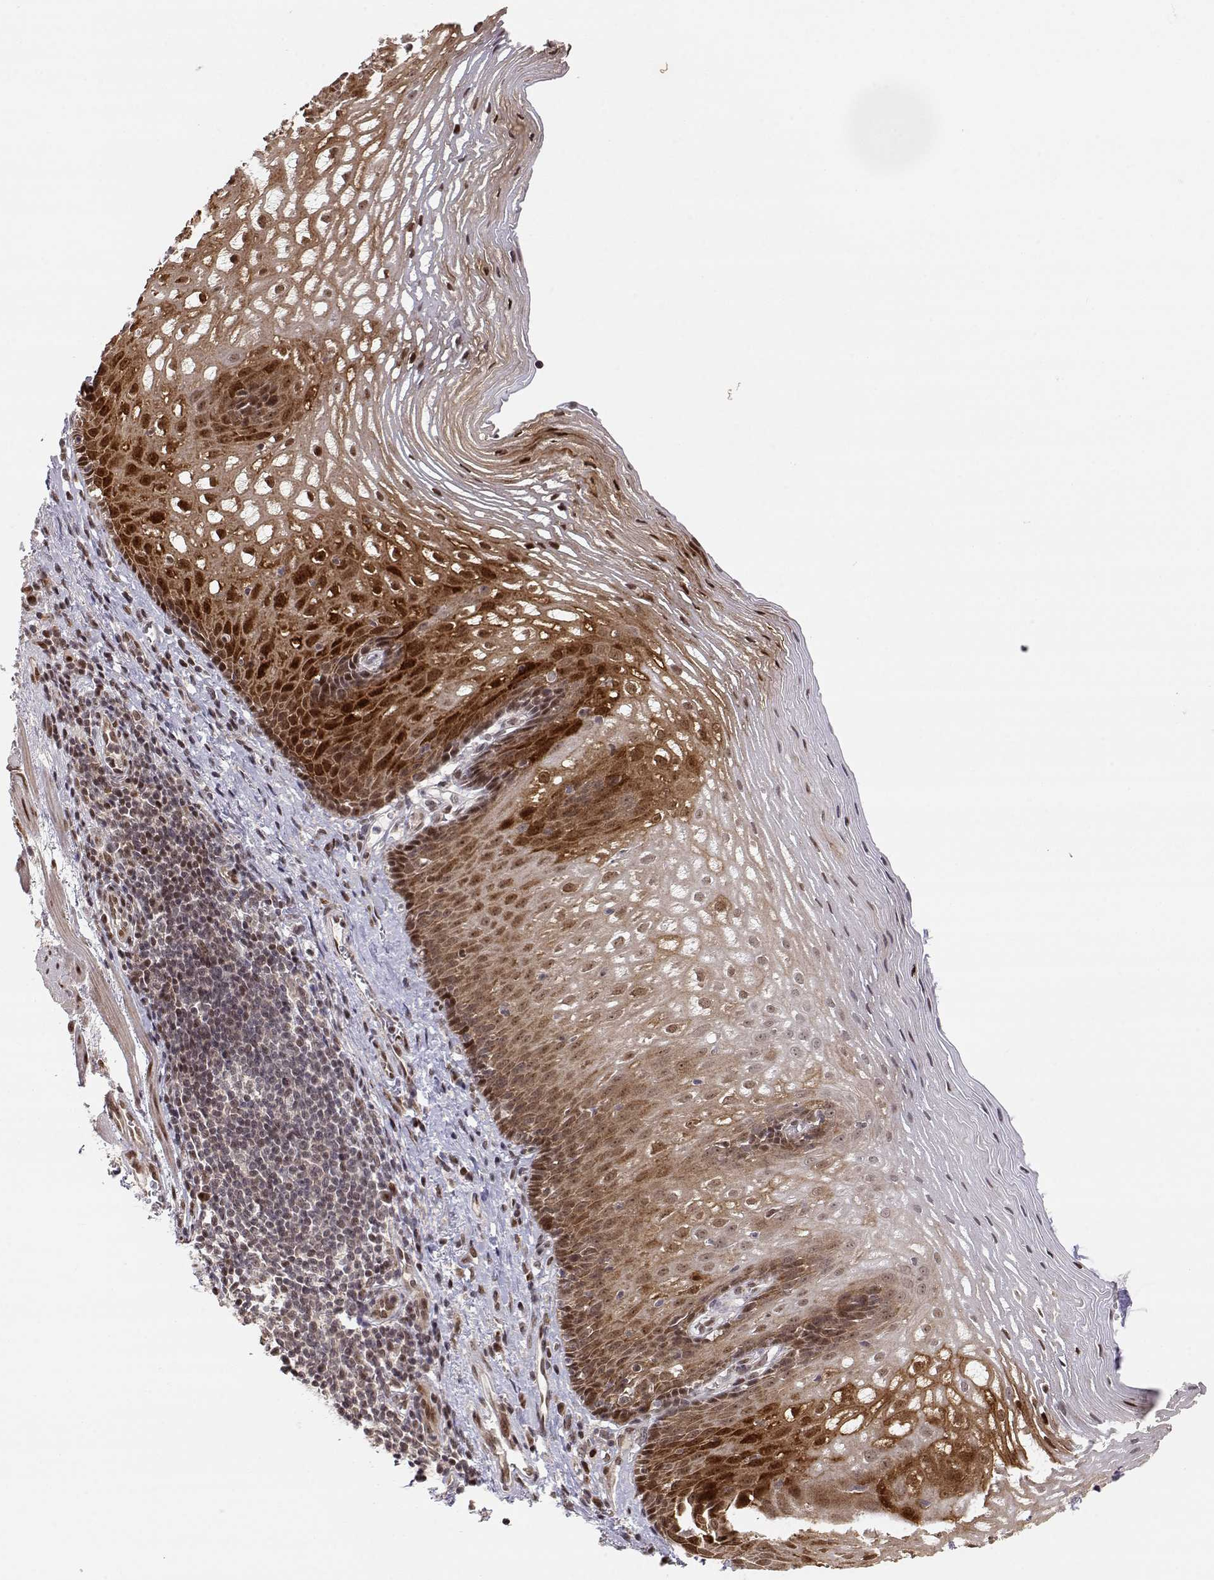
{"staining": {"intensity": "strong", "quantity": ">75%", "location": "cytoplasmic/membranous,nuclear"}, "tissue": "esophagus", "cell_type": "Squamous epithelial cells", "image_type": "normal", "snomed": [{"axis": "morphology", "description": "Normal tissue, NOS"}, {"axis": "topography", "description": "Esophagus"}], "caption": "Strong cytoplasmic/membranous,nuclear staining for a protein is seen in about >75% of squamous epithelial cells of normal esophagus using immunohistochemistry (IHC).", "gene": "BRCA1", "patient": {"sex": "male", "age": 76}}